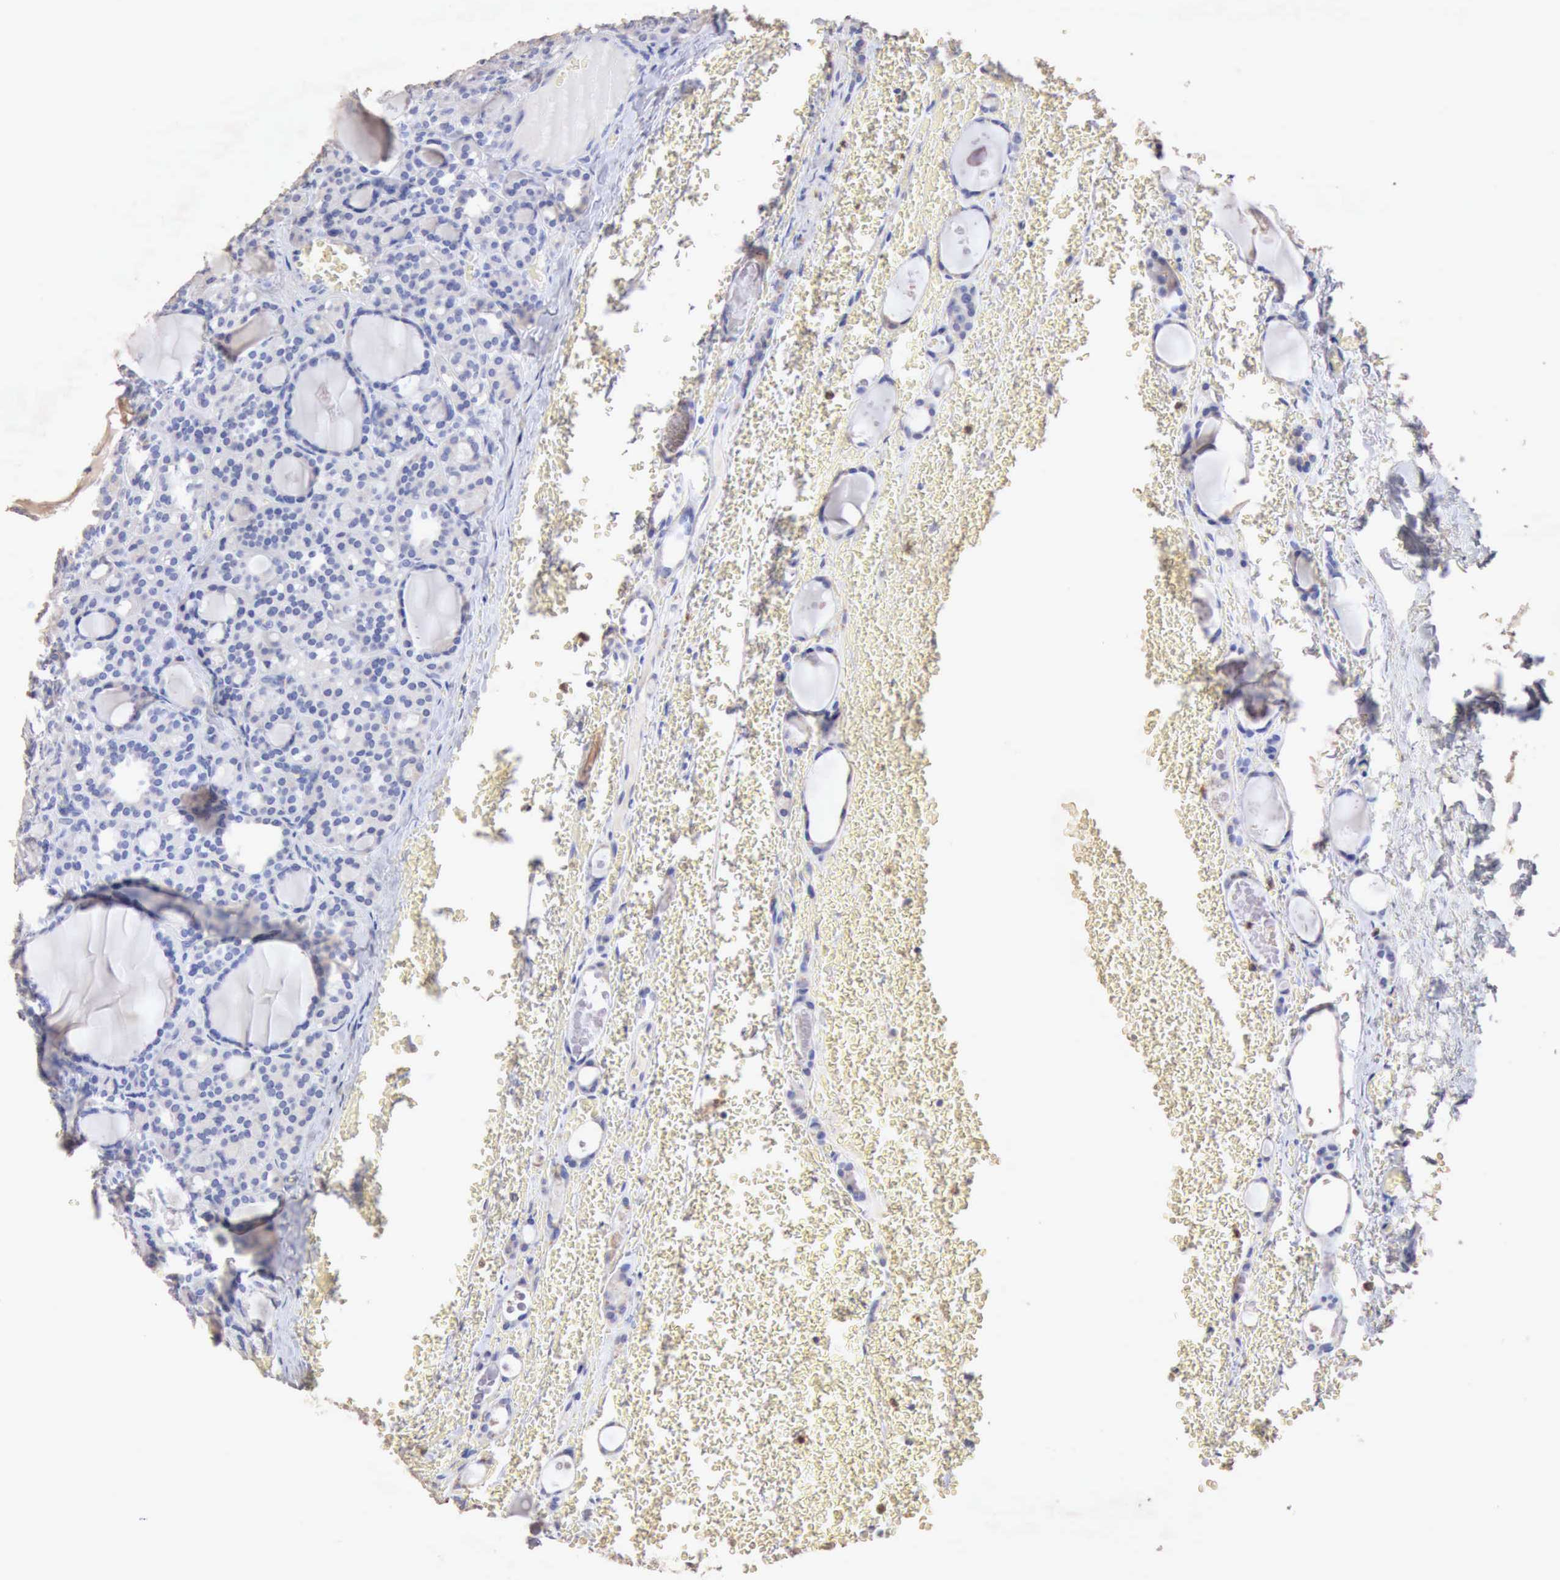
{"staining": {"intensity": "negative", "quantity": "none", "location": "none"}, "tissue": "thyroid cancer", "cell_type": "Tumor cells", "image_type": "cancer", "snomed": [{"axis": "morphology", "description": "Follicular adenoma carcinoma, NOS"}, {"axis": "topography", "description": "Thyroid gland"}], "caption": "An image of human thyroid follicular adenoma carcinoma is negative for staining in tumor cells.", "gene": "KRT6B", "patient": {"sex": "female", "age": 71}}